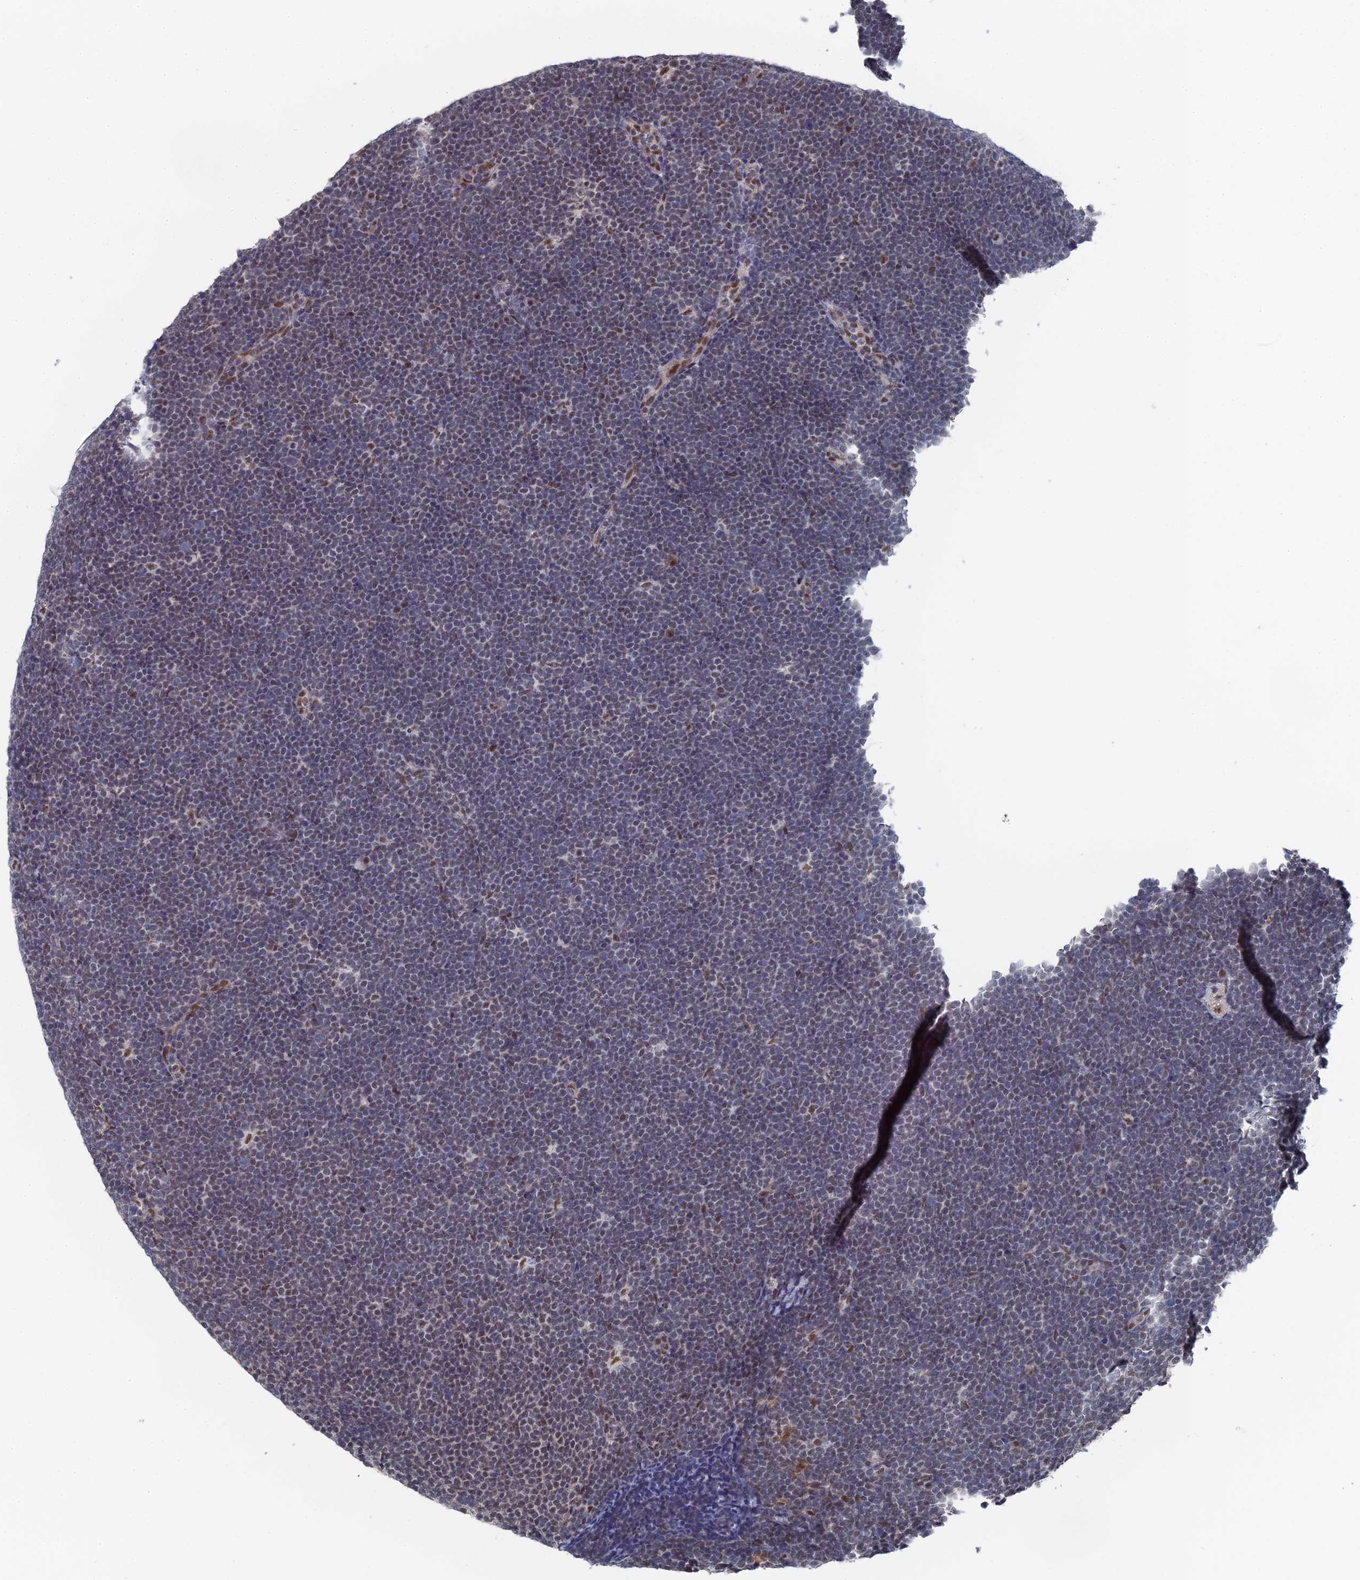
{"staining": {"intensity": "weak", "quantity": "<25%", "location": "nuclear"}, "tissue": "lymphoma", "cell_type": "Tumor cells", "image_type": "cancer", "snomed": [{"axis": "morphology", "description": "Malignant lymphoma, non-Hodgkin's type, High grade"}, {"axis": "topography", "description": "Lymph node"}], "caption": "Immunohistochemistry of lymphoma exhibits no staining in tumor cells.", "gene": "TSSC4", "patient": {"sex": "male", "age": 13}}